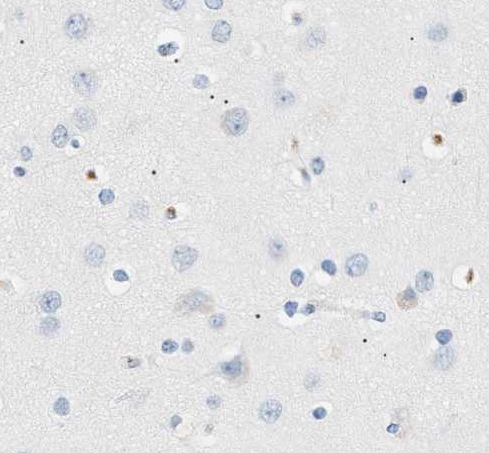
{"staining": {"intensity": "negative", "quantity": "none", "location": "none"}, "tissue": "cerebral cortex", "cell_type": "Endothelial cells", "image_type": "normal", "snomed": [{"axis": "morphology", "description": "Normal tissue, NOS"}, {"axis": "topography", "description": "Cerebral cortex"}], "caption": "This is an immunohistochemistry image of benign human cerebral cortex. There is no staining in endothelial cells.", "gene": "CFH", "patient": {"sex": "female", "age": 54}}